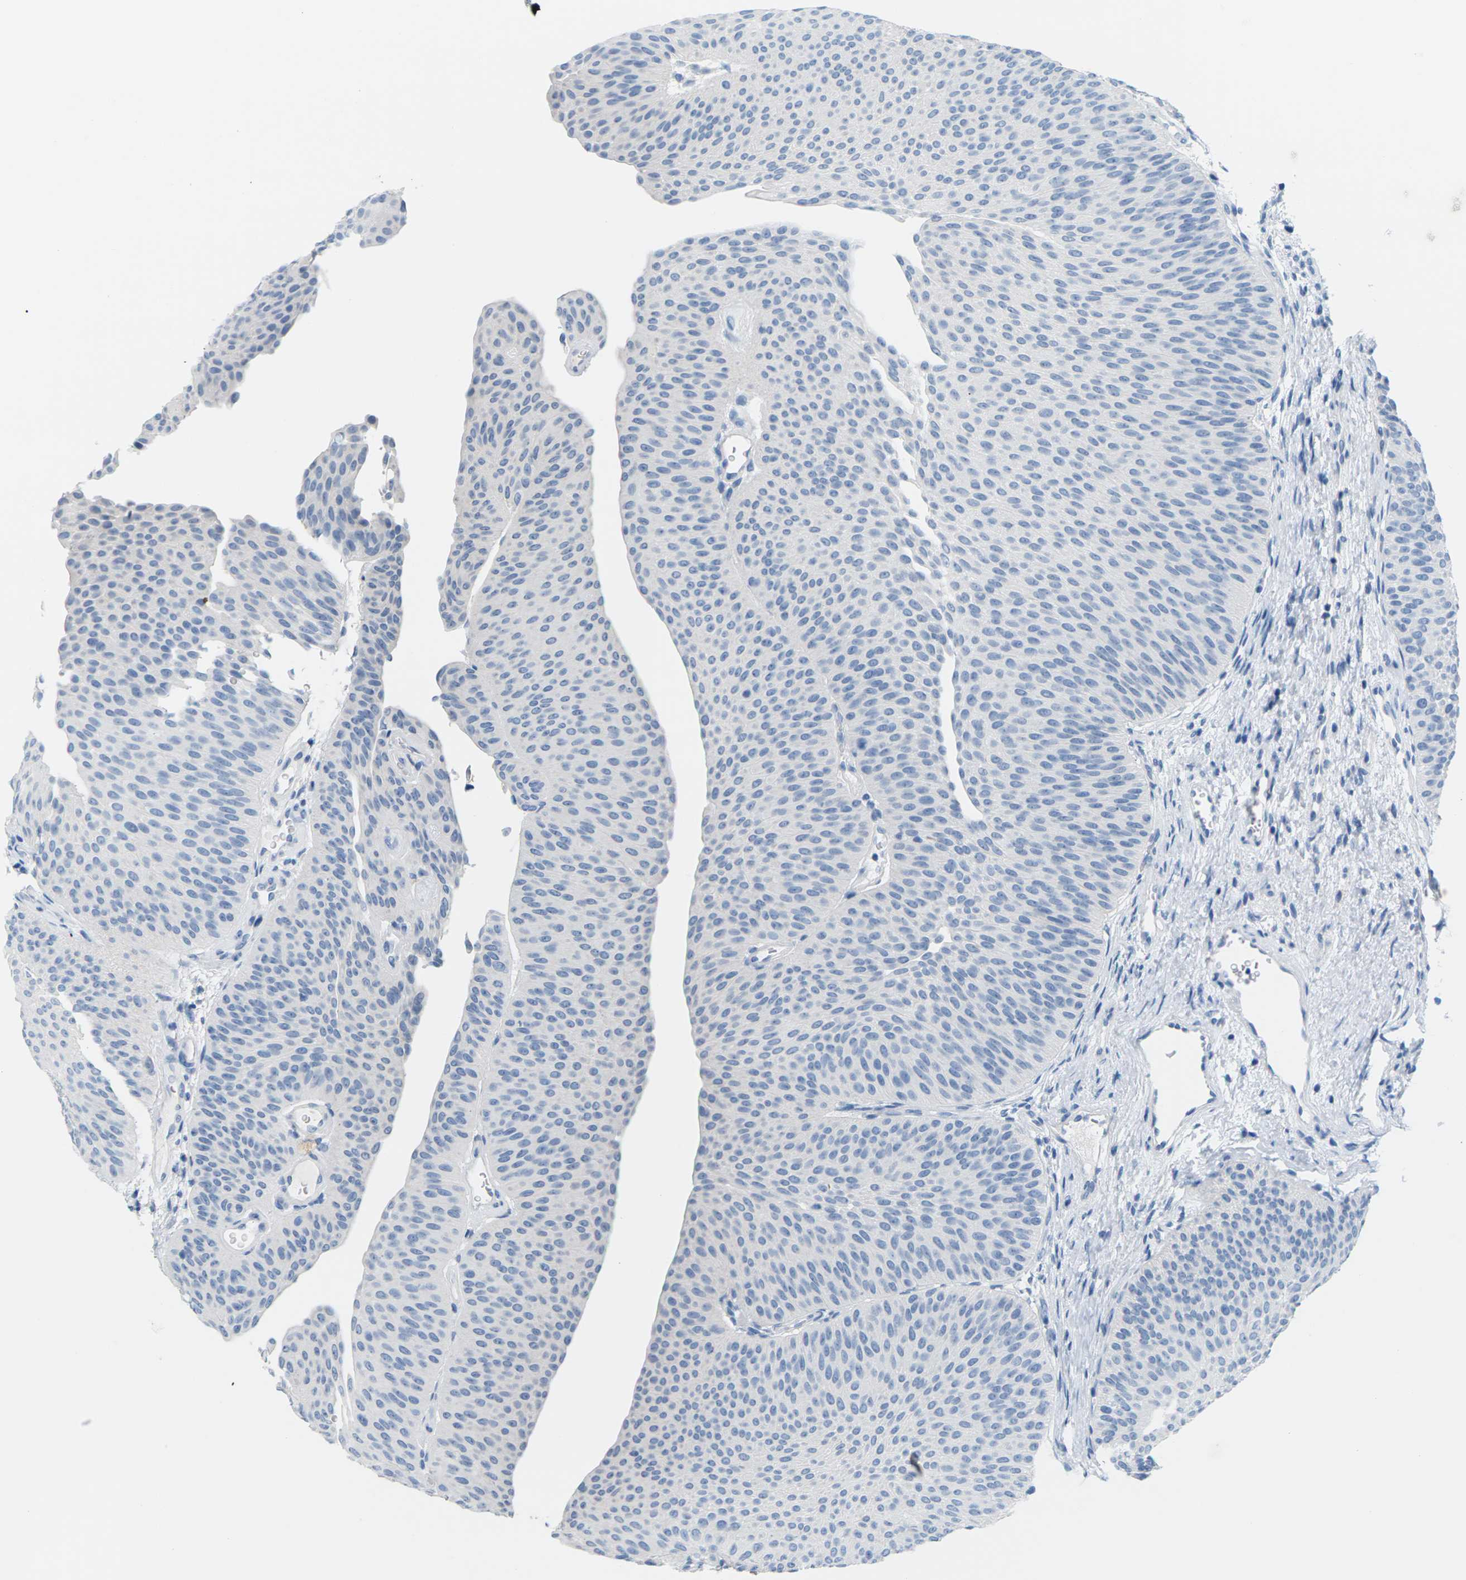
{"staining": {"intensity": "negative", "quantity": "none", "location": "none"}, "tissue": "urothelial cancer", "cell_type": "Tumor cells", "image_type": "cancer", "snomed": [{"axis": "morphology", "description": "Urothelial carcinoma, Low grade"}, {"axis": "topography", "description": "Urinary bladder"}], "caption": "Human urothelial cancer stained for a protein using immunohistochemistry demonstrates no expression in tumor cells.", "gene": "SLC12A1", "patient": {"sex": "female", "age": 60}}